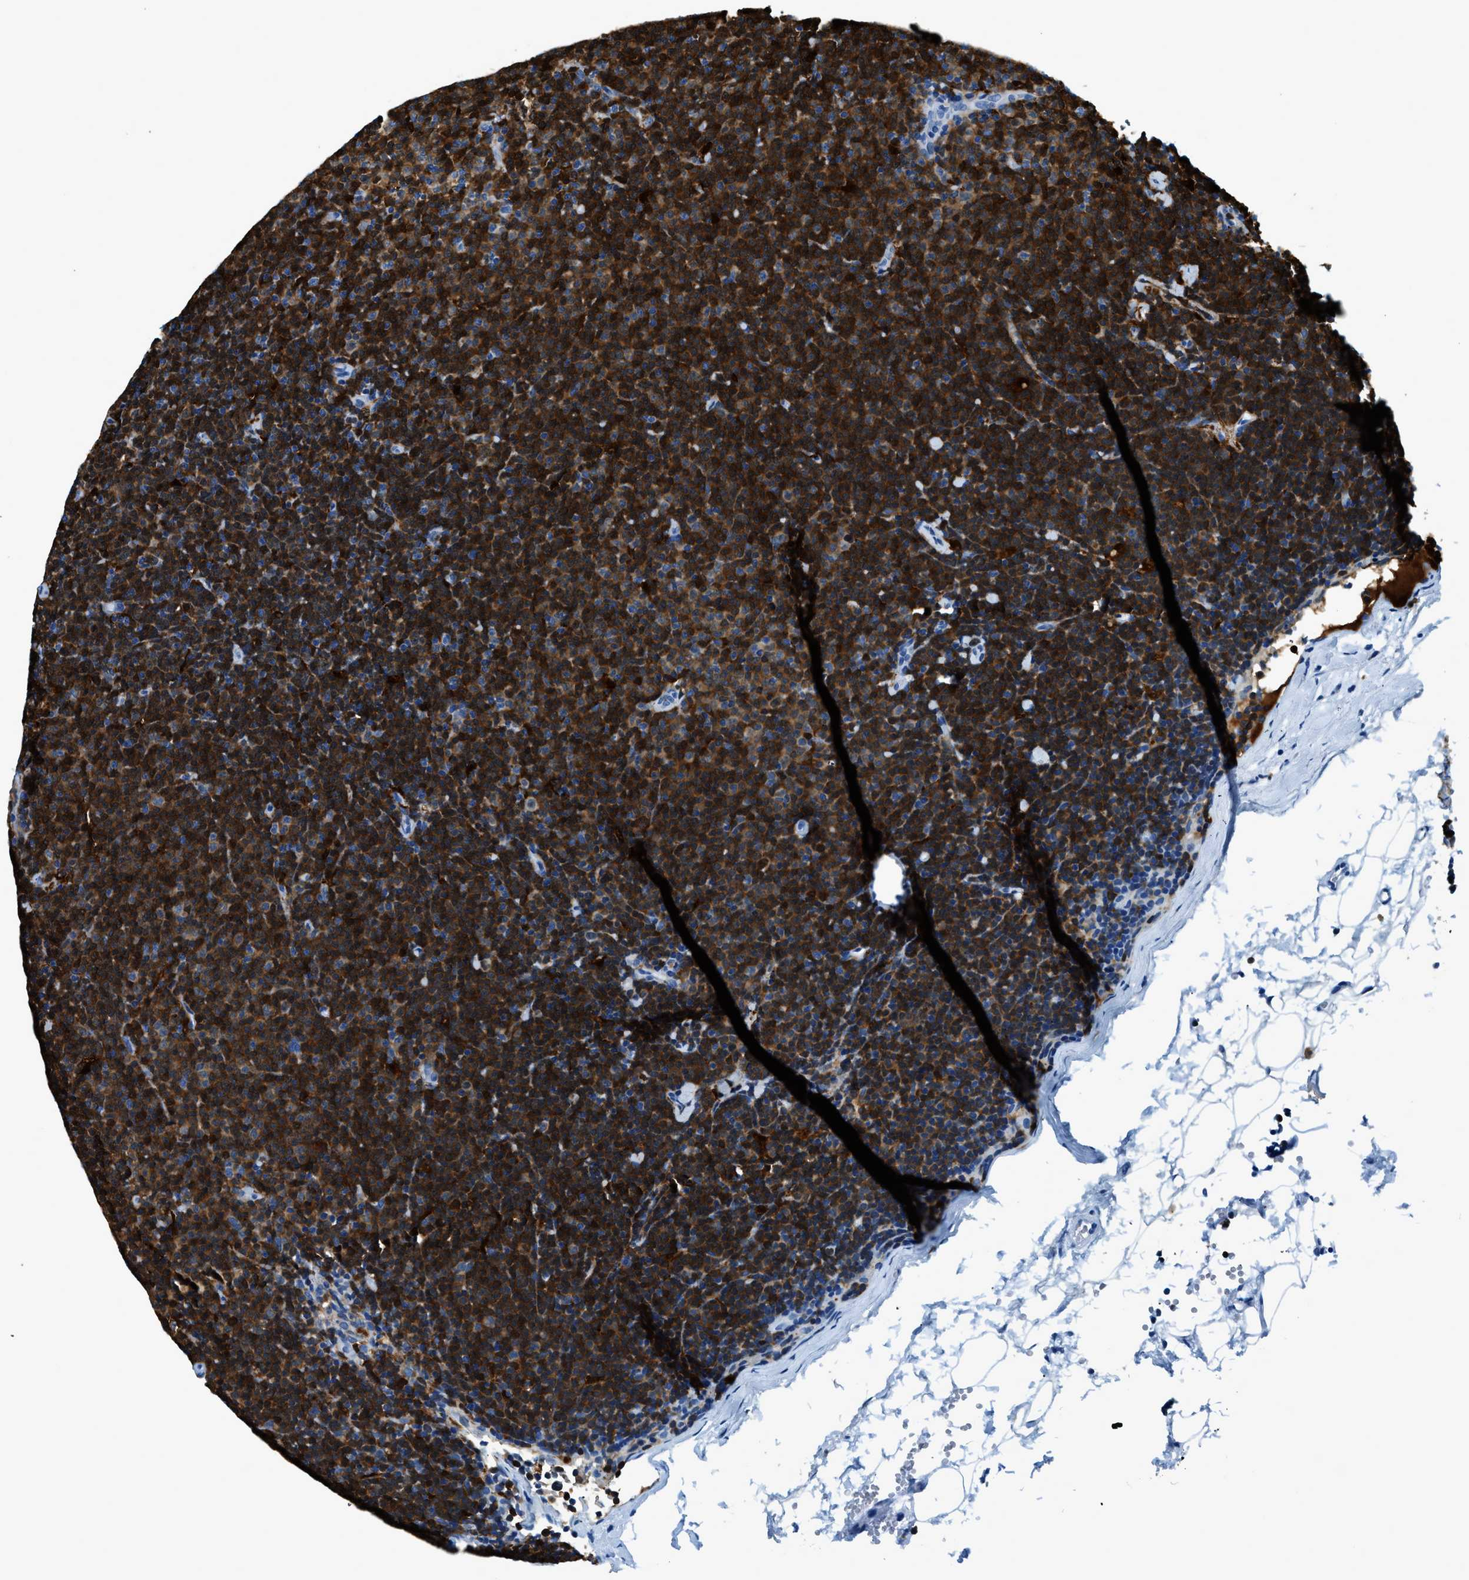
{"staining": {"intensity": "strong", "quantity": ">75%", "location": "cytoplasmic/membranous"}, "tissue": "lymphoma", "cell_type": "Tumor cells", "image_type": "cancer", "snomed": [{"axis": "morphology", "description": "Malignant lymphoma, non-Hodgkin's type, Low grade"}, {"axis": "topography", "description": "Lymph node"}], "caption": "A brown stain shows strong cytoplasmic/membranous positivity of a protein in lymphoma tumor cells. (Brightfield microscopy of DAB IHC at high magnification).", "gene": "CAPG", "patient": {"sex": "female", "age": 53}}